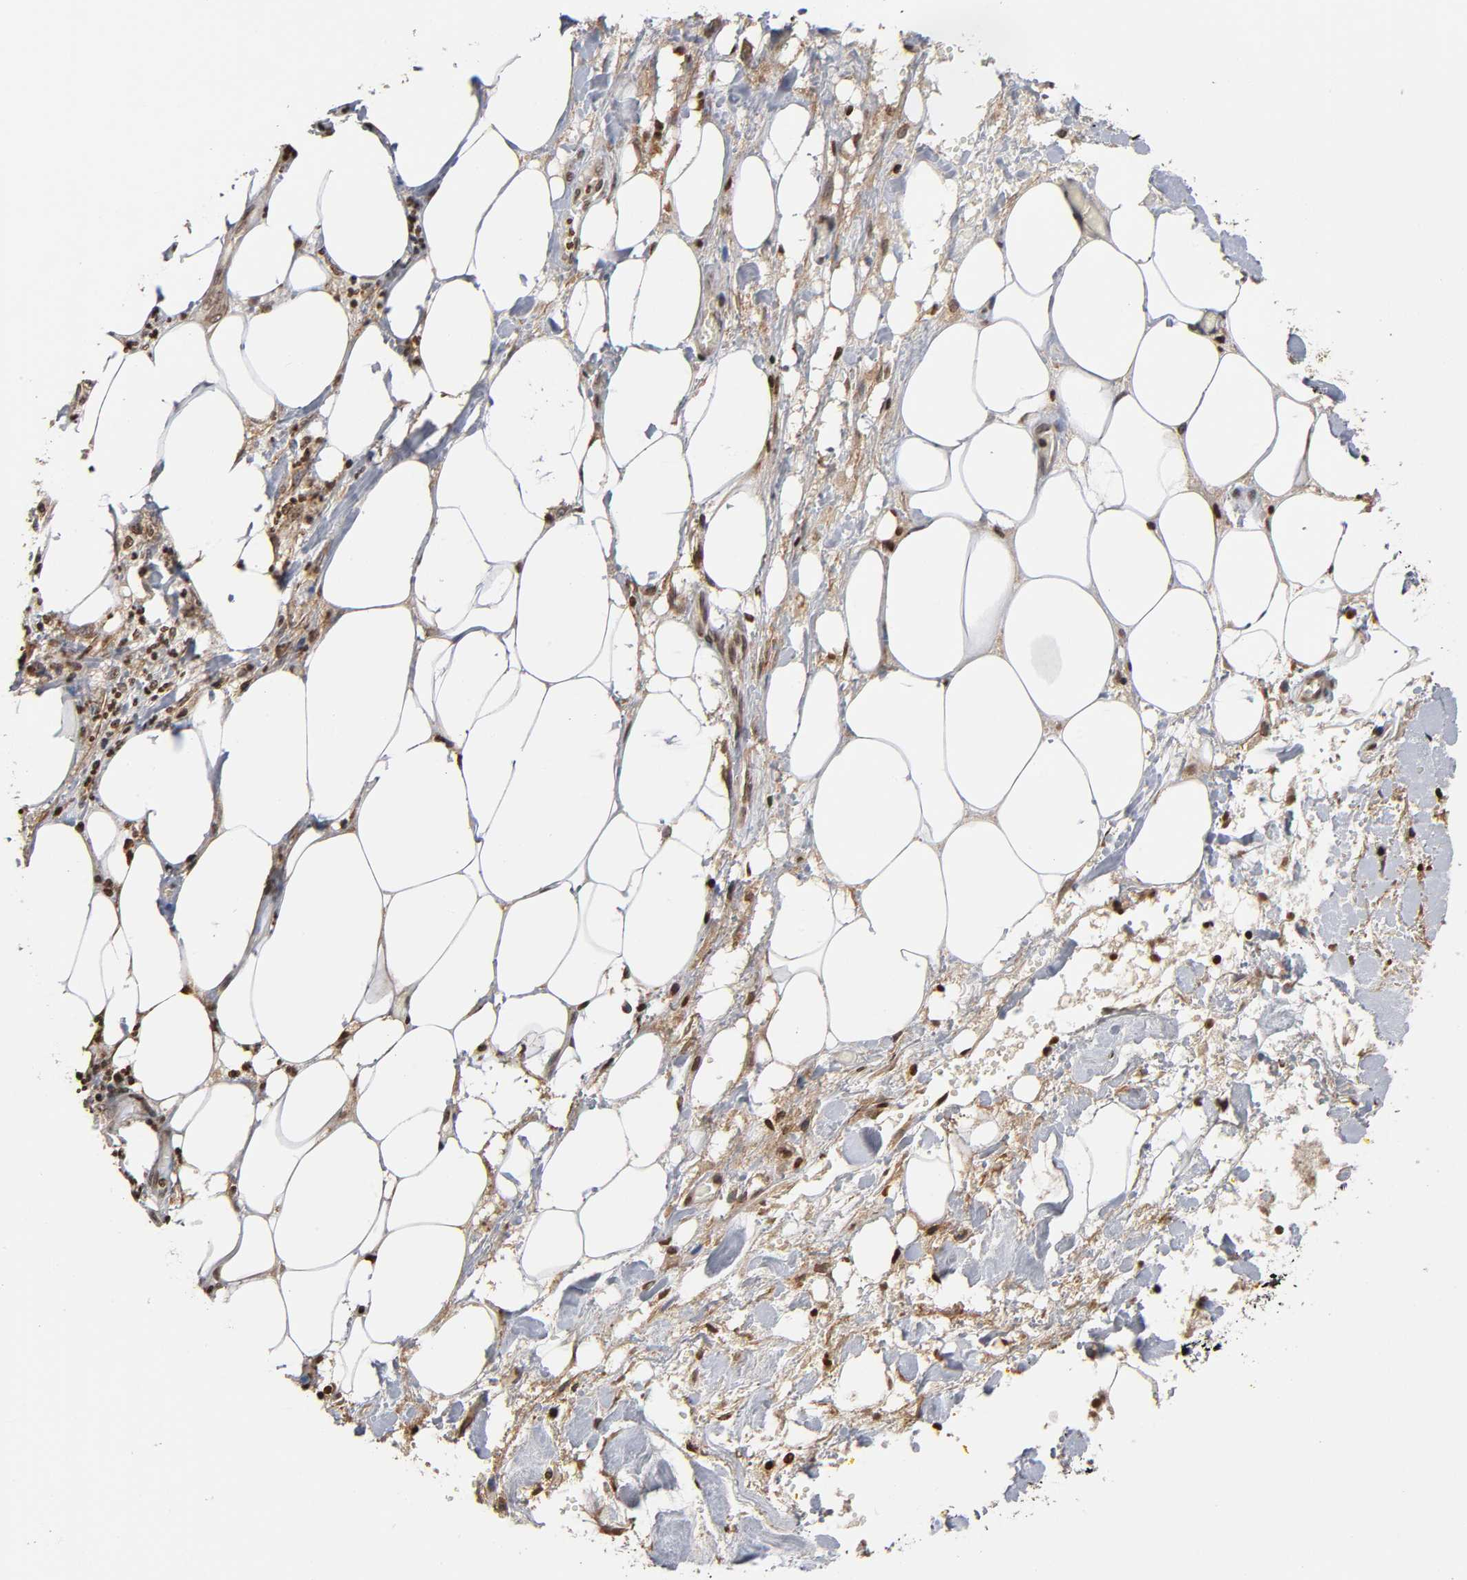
{"staining": {"intensity": "weak", "quantity": ">75%", "location": "cytoplasmic/membranous"}, "tissue": "pancreatic cancer", "cell_type": "Tumor cells", "image_type": "cancer", "snomed": [{"axis": "morphology", "description": "Adenocarcinoma, NOS"}, {"axis": "topography", "description": "Pancreas"}], "caption": "An image showing weak cytoplasmic/membranous staining in approximately >75% of tumor cells in pancreatic cancer (adenocarcinoma), as visualized by brown immunohistochemical staining.", "gene": "ITGAV", "patient": {"sex": "male", "age": 70}}